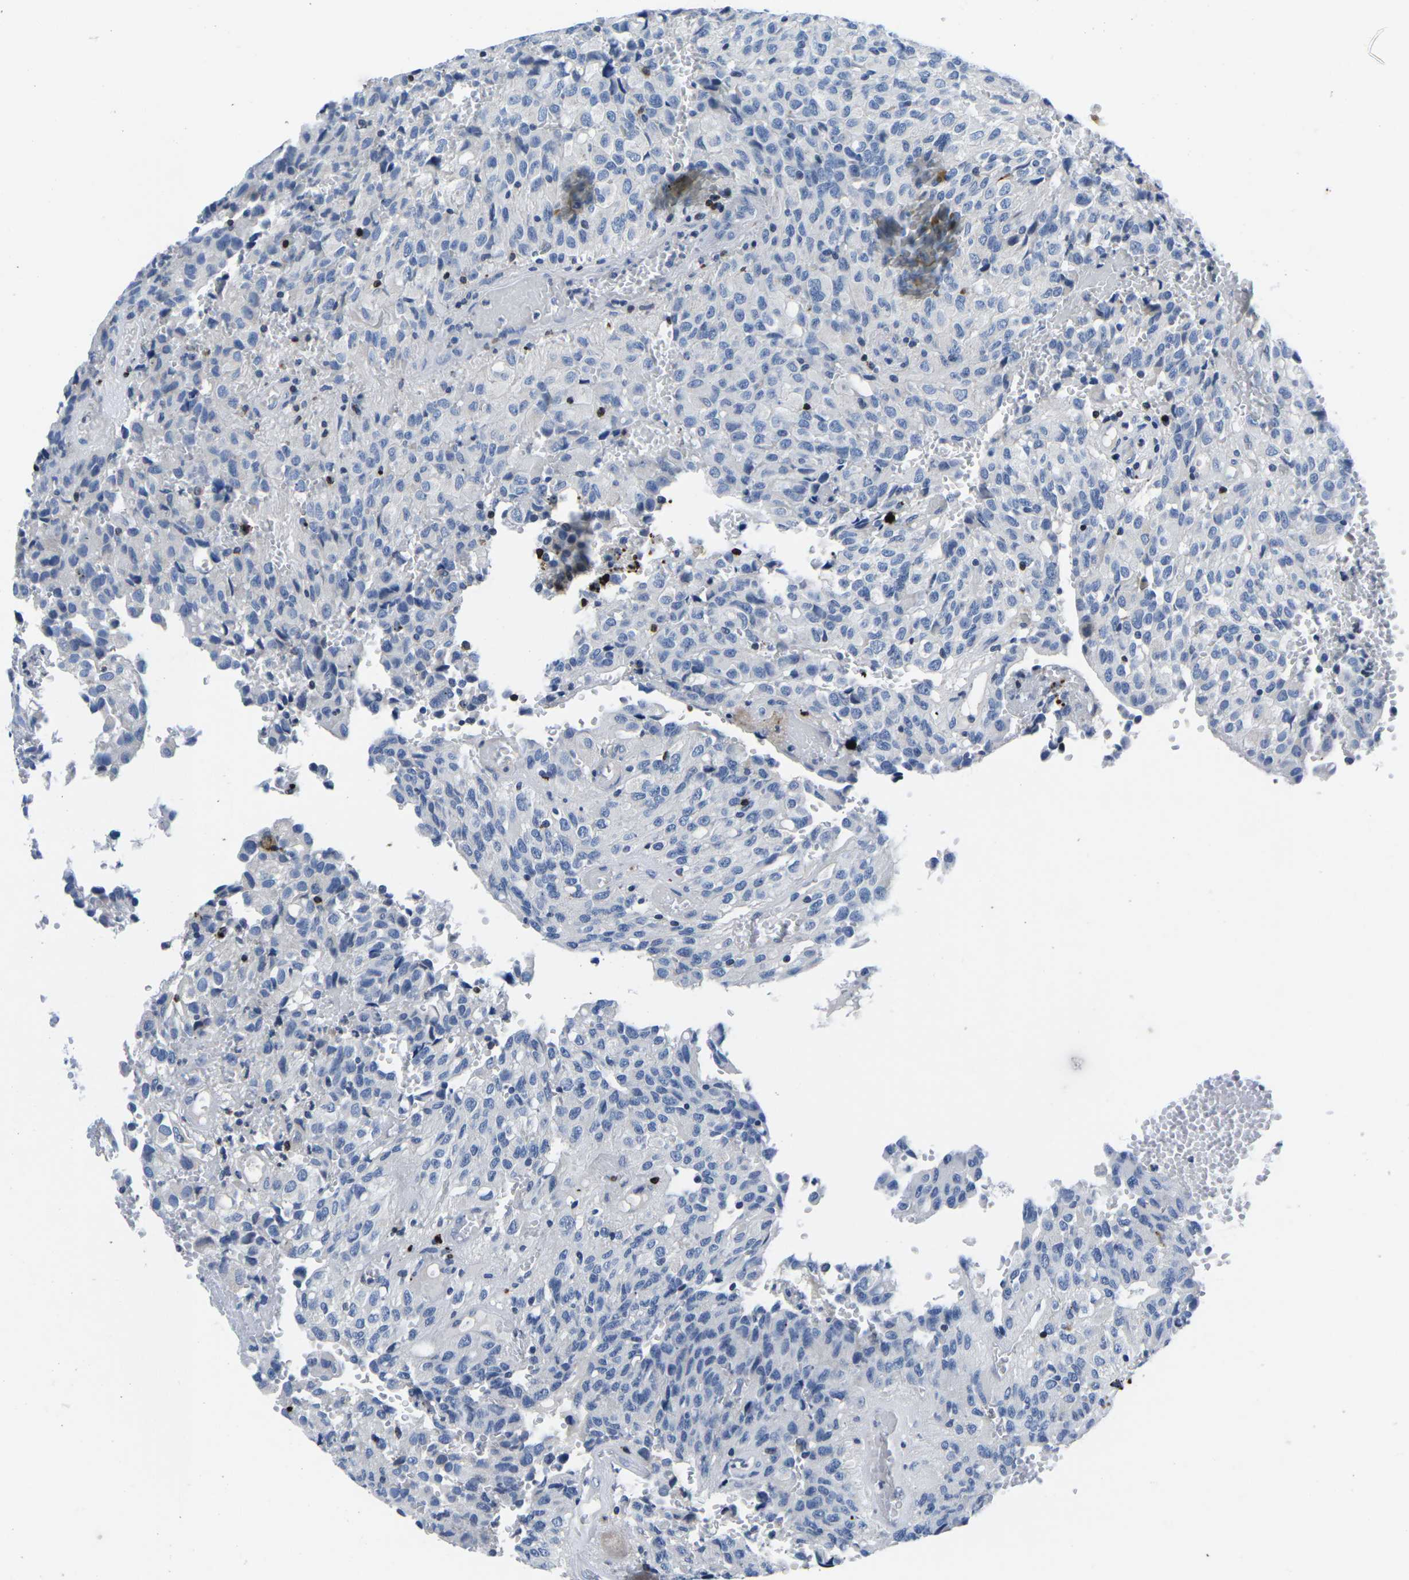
{"staining": {"intensity": "negative", "quantity": "none", "location": "none"}, "tissue": "glioma", "cell_type": "Tumor cells", "image_type": "cancer", "snomed": [{"axis": "morphology", "description": "Glioma, malignant, High grade"}, {"axis": "topography", "description": "Brain"}], "caption": "Glioma was stained to show a protein in brown. There is no significant positivity in tumor cells. (Stains: DAB (3,3'-diaminobenzidine) IHC with hematoxylin counter stain, Microscopy: brightfield microscopy at high magnification).", "gene": "CTSW", "patient": {"sex": "male", "age": 32}}